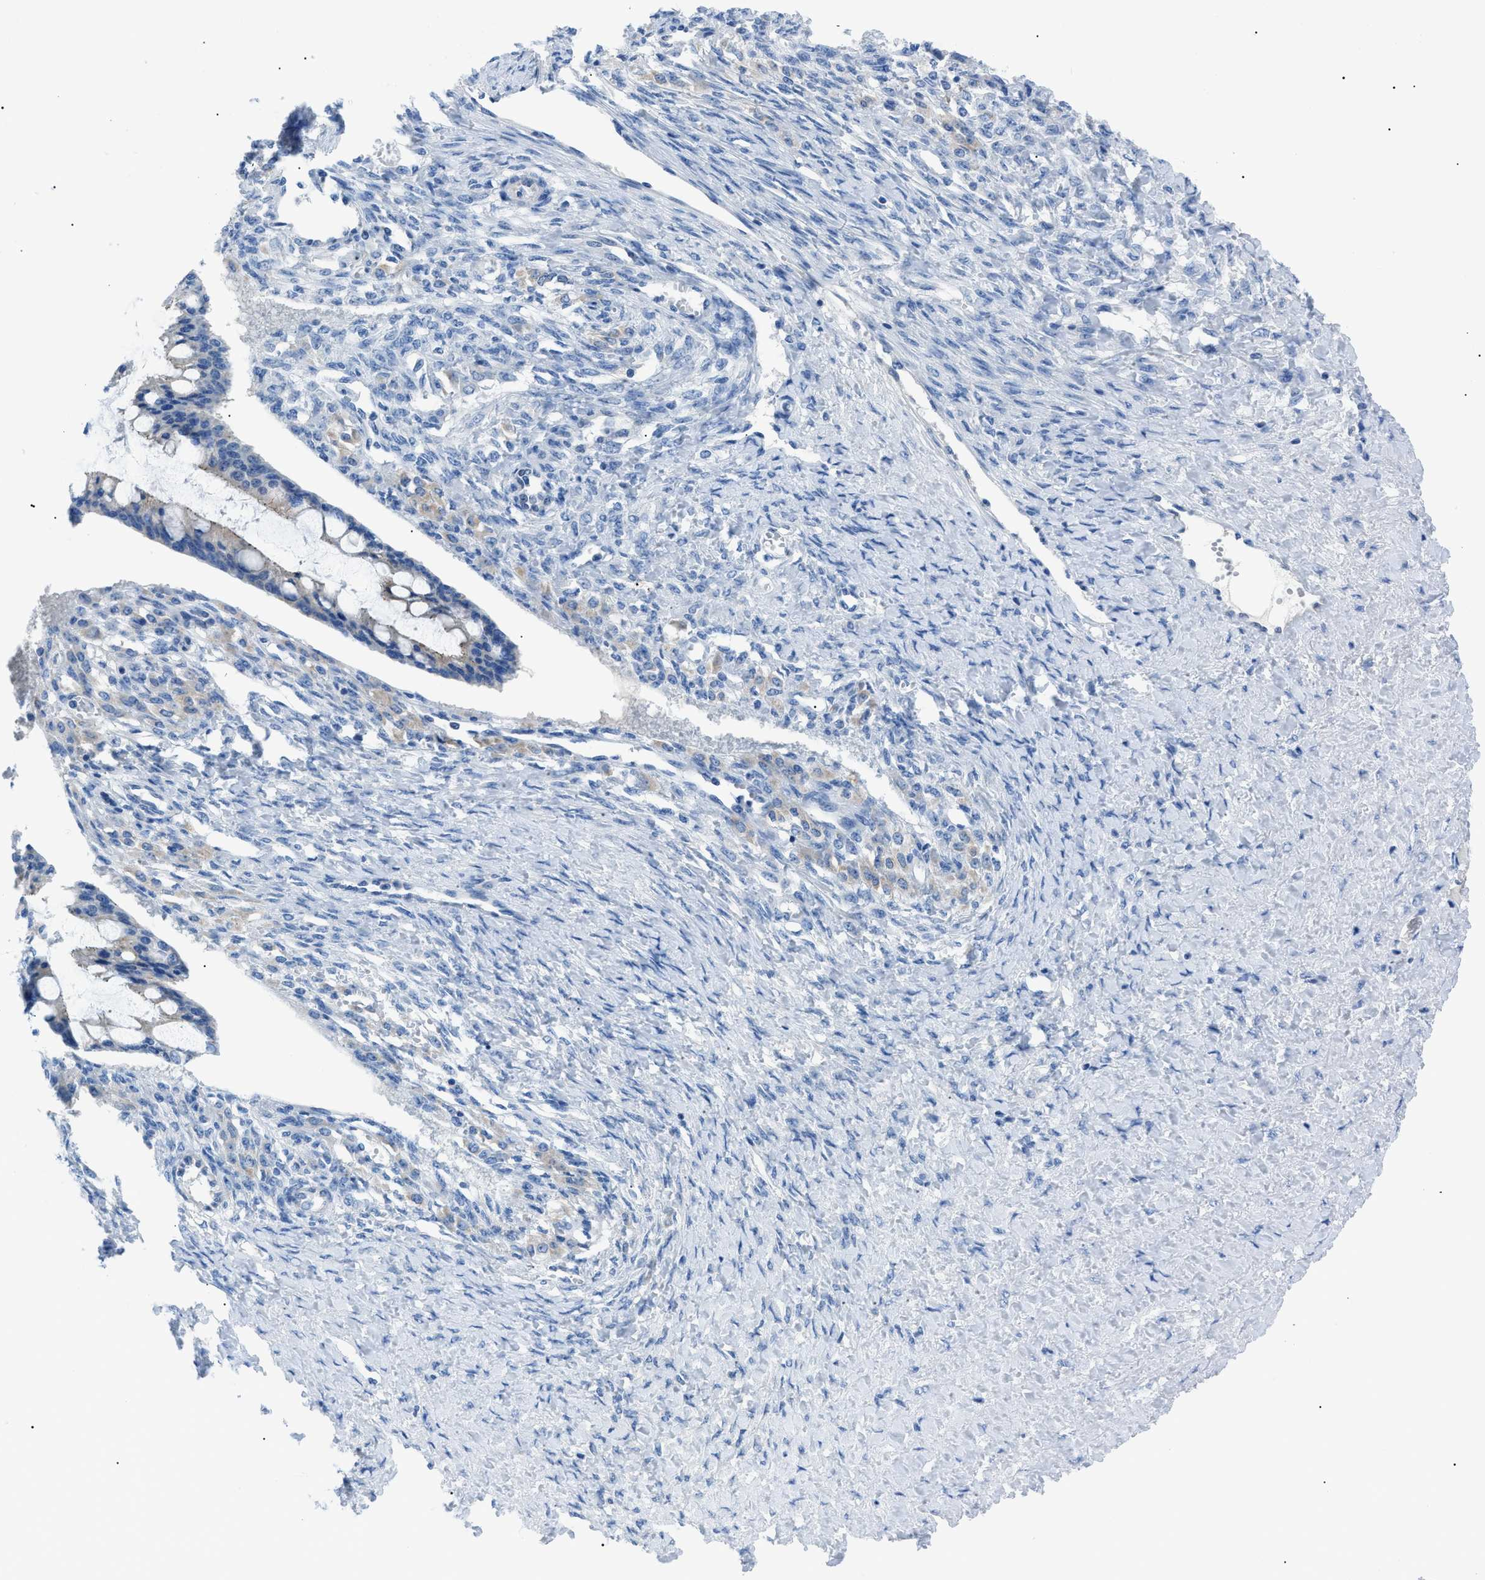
{"staining": {"intensity": "negative", "quantity": "none", "location": "none"}, "tissue": "ovarian cancer", "cell_type": "Tumor cells", "image_type": "cancer", "snomed": [{"axis": "morphology", "description": "Cystadenocarcinoma, mucinous, NOS"}, {"axis": "topography", "description": "Ovary"}], "caption": "Tumor cells show no significant protein positivity in ovarian mucinous cystadenocarcinoma. The staining is performed using DAB (3,3'-diaminobenzidine) brown chromogen with nuclei counter-stained in using hematoxylin.", "gene": "ZDHHC24", "patient": {"sex": "female", "age": 73}}